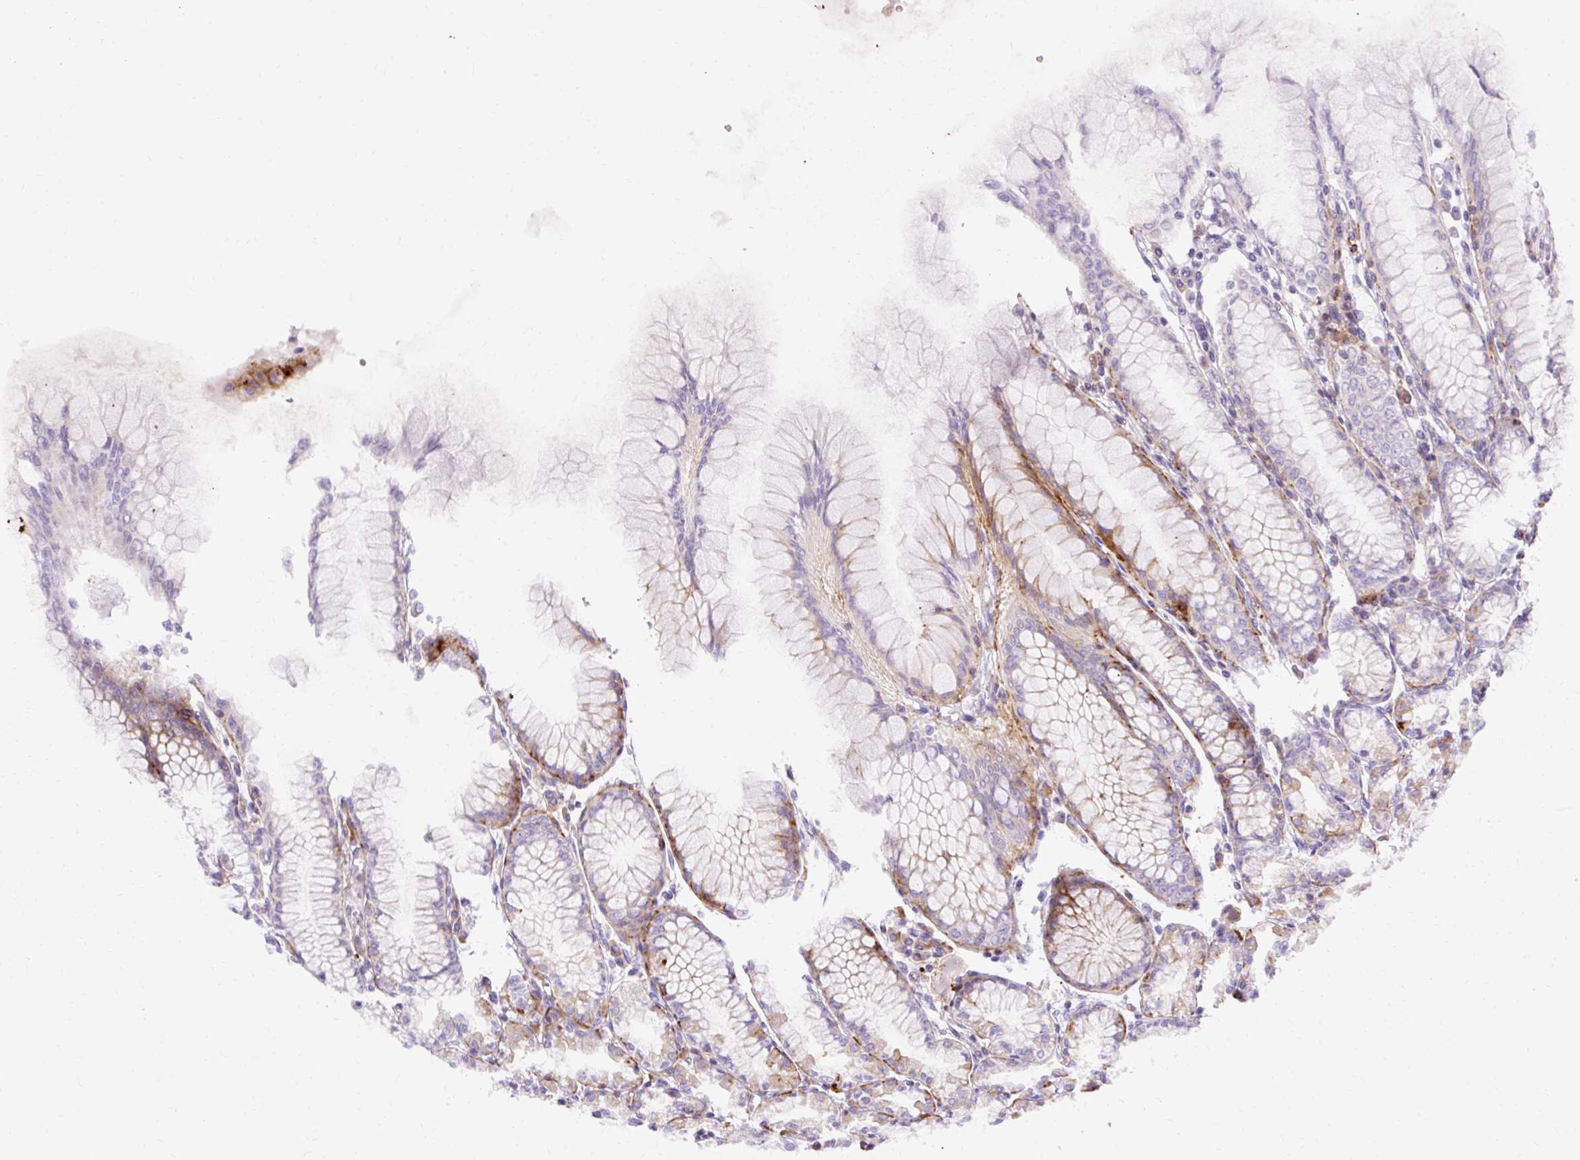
{"staining": {"intensity": "strong", "quantity": "<25%", "location": "cytoplasmic/membranous"}, "tissue": "stomach", "cell_type": "Glandular cells", "image_type": "normal", "snomed": [{"axis": "morphology", "description": "Normal tissue, NOS"}, {"axis": "topography", "description": "Stomach"}], "caption": "Immunohistochemistry (IHC) photomicrograph of benign stomach stained for a protein (brown), which shows medium levels of strong cytoplasmic/membranous expression in approximately <25% of glandular cells.", "gene": "CORO7", "patient": {"sex": "female", "age": 57}}